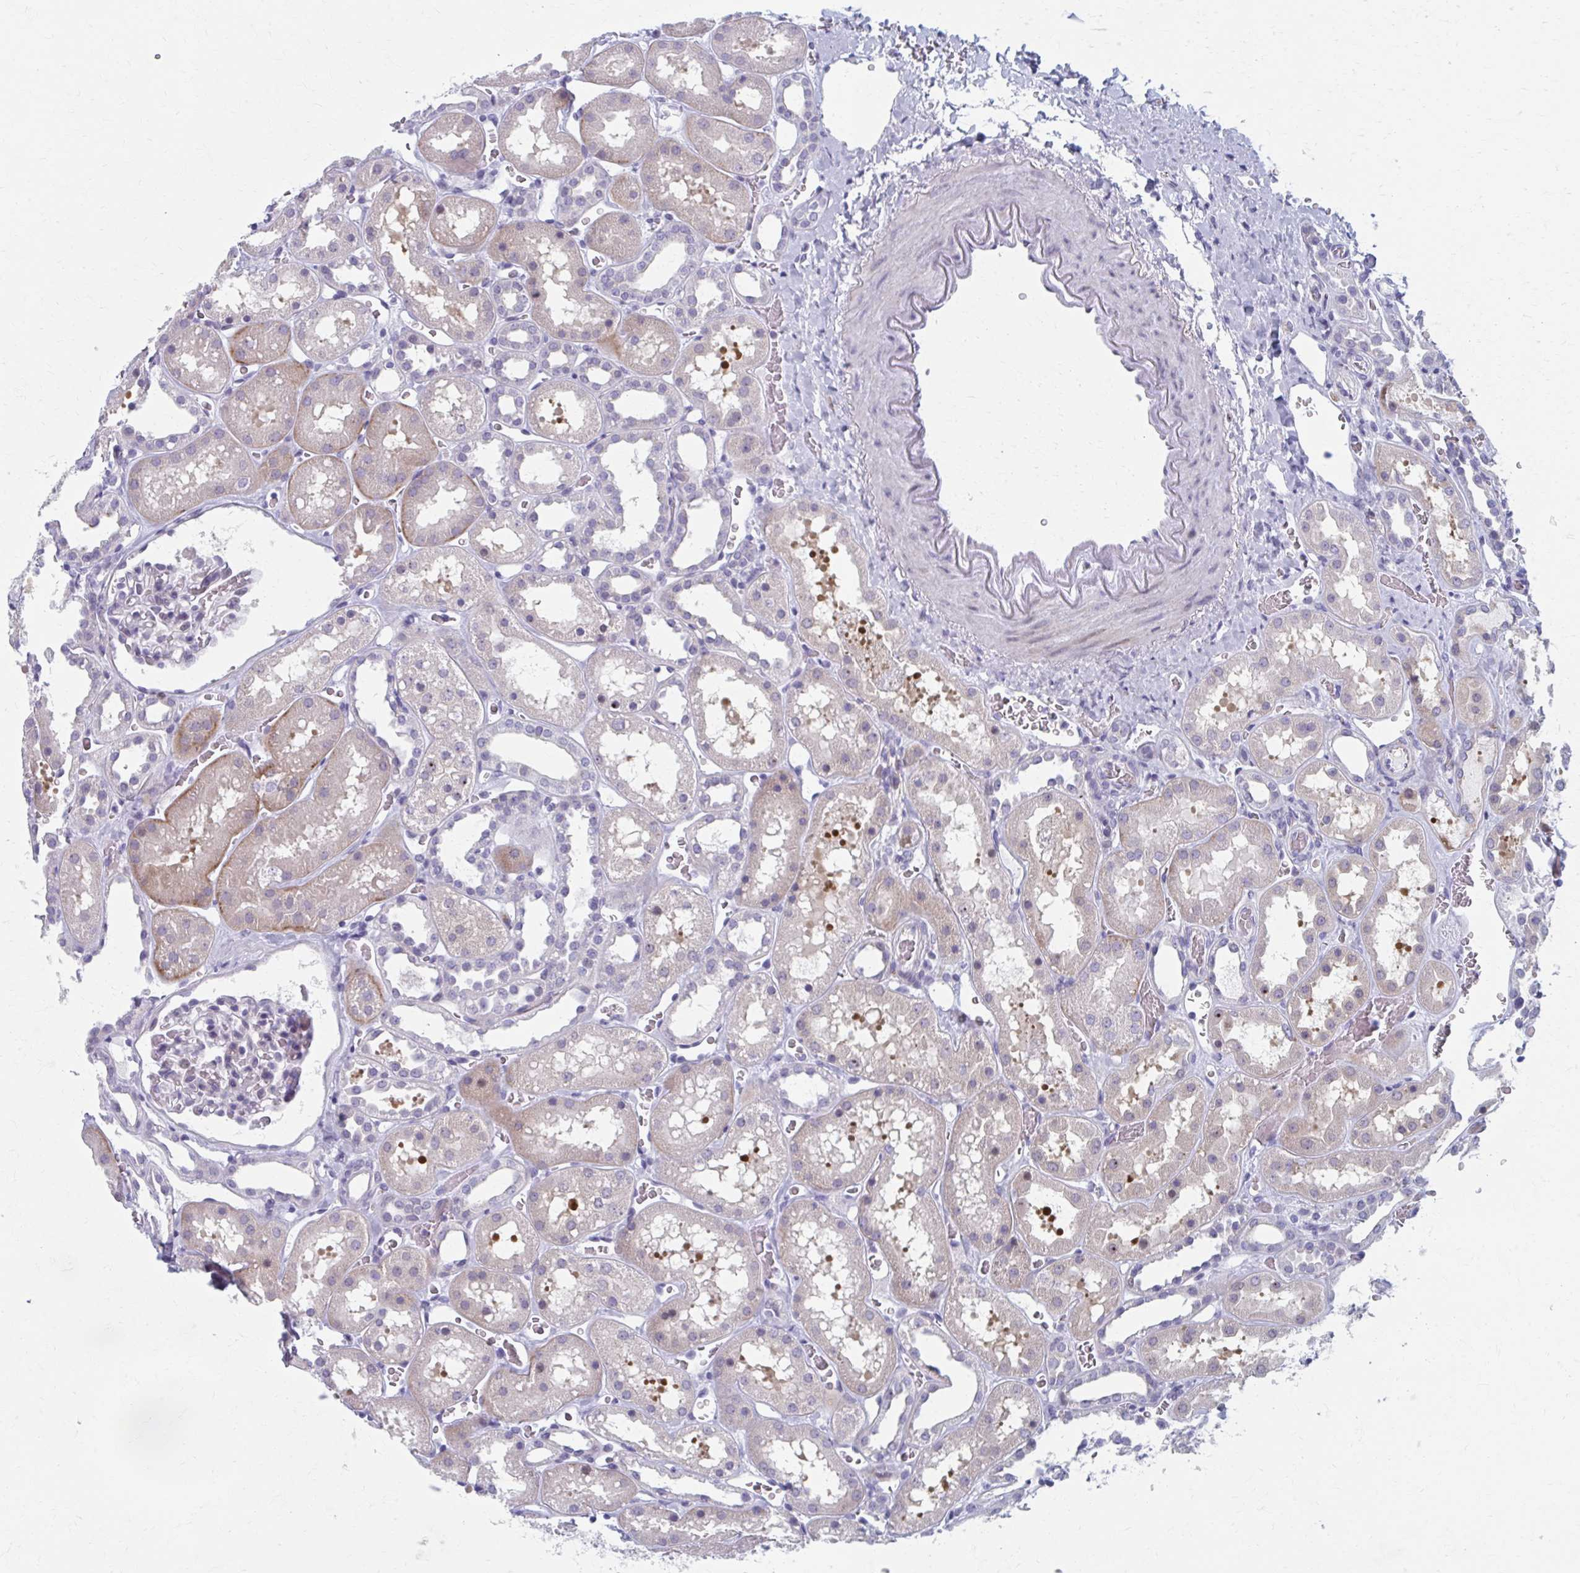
{"staining": {"intensity": "negative", "quantity": "none", "location": "none"}, "tissue": "kidney", "cell_type": "Cells in glomeruli", "image_type": "normal", "snomed": [{"axis": "morphology", "description": "Normal tissue, NOS"}, {"axis": "topography", "description": "Kidney"}], "caption": "Human kidney stained for a protein using immunohistochemistry reveals no expression in cells in glomeruli.", "gene": "ABHD16B", "patient": {"sex": "female", "age": 41}}